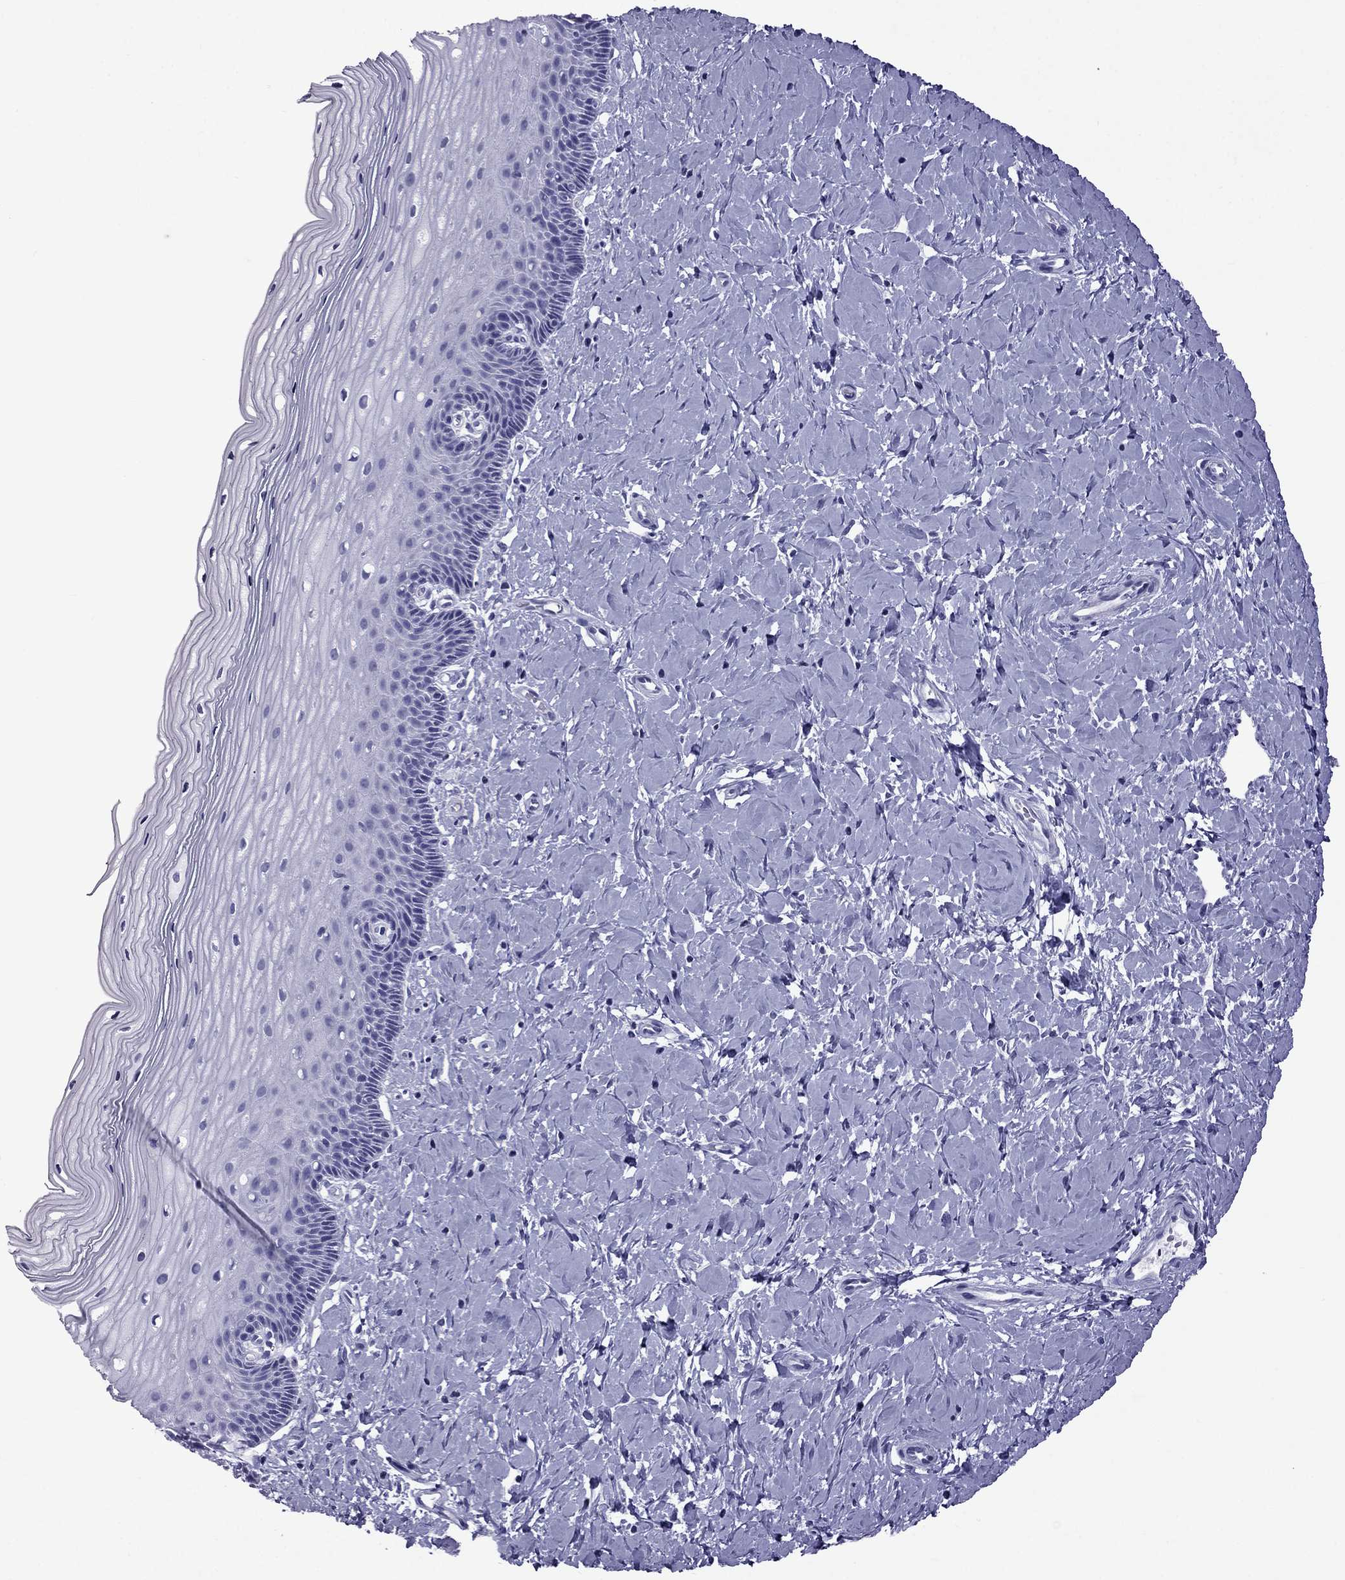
{"staining": {"intensity": "strong", "quantity": ">75%", "location": "cytoplasmic/membranous"}, "tissue": "cervix", "cell_type": "Glandular cells", "image_type": "normal", "snomed": [{"axis": "morphology", "description": "Normal tissue, NOS"}, {"axis": "topography", "description": "Cervix"}], "caption": "This micrograph displays immunohistochemistry (IHC) staining of unremarkable human cervix, with high strong cytoplasmic/membranous positivity in about >75% of glandular cells.", "gene": "TFF3", "patient": {"sex": "female", "age": 37}}